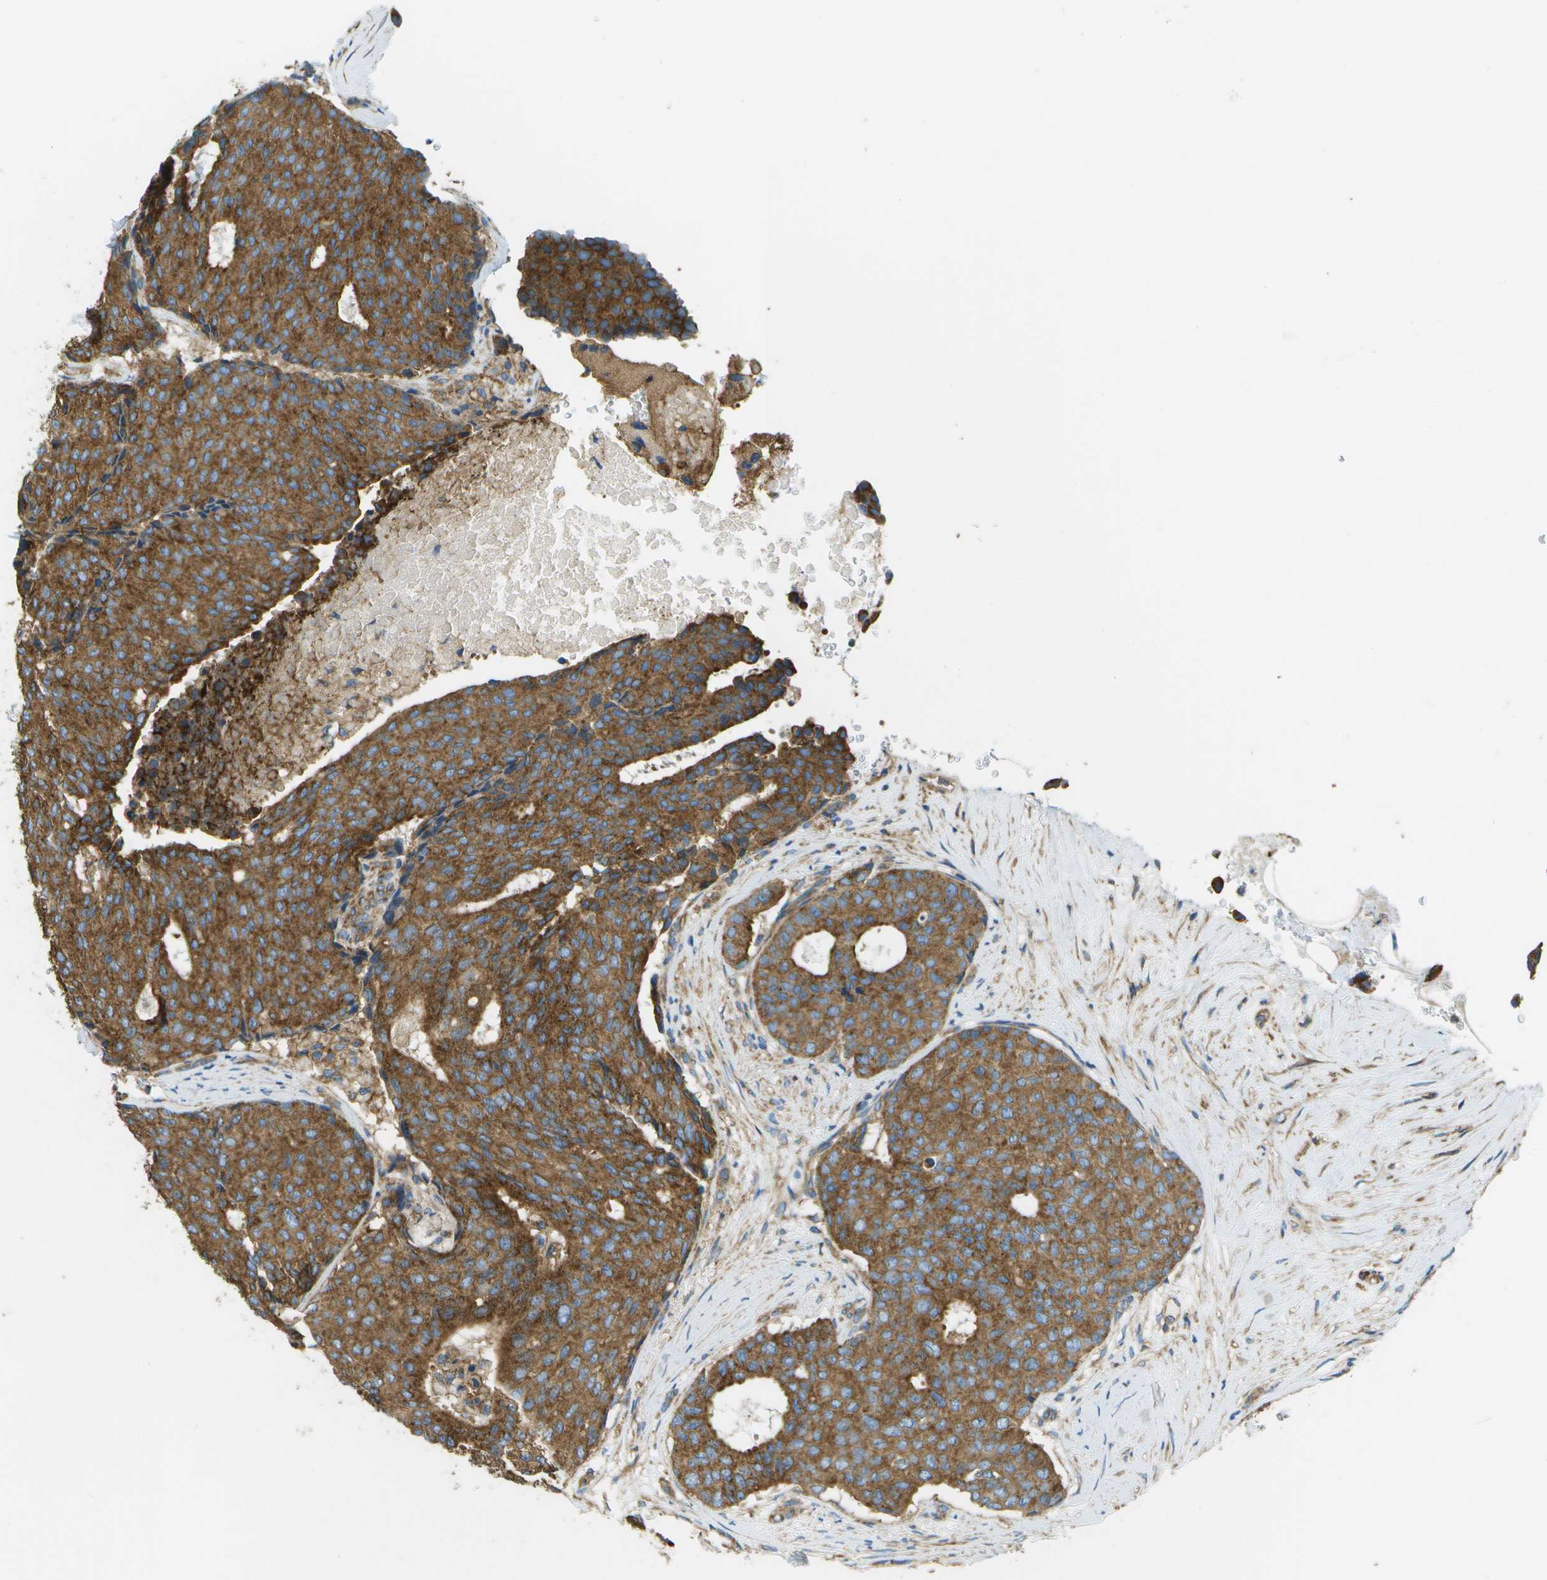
{"staining": {"intensity": "strong", "quantity": ">75%", "location": "cytoplasmic/membranous"}, "tissue": "breast cancer", "cell_type": "Tumor cells", "image_type": "cancer", "snomed": [{"axis": "morphology", "description": "Duct carcinoma"}, {"axis": "topography", "description": "Breast"}], "caption": "This histopathology image shows immunohistochemistry (IHC) staining of intraductal carcinoma (breast), with high strong cytoplasmic/membranous expression in about >75% of tumor cells.", "gene": "CLTC", "patient": {"sex": "female", "age": 75}}